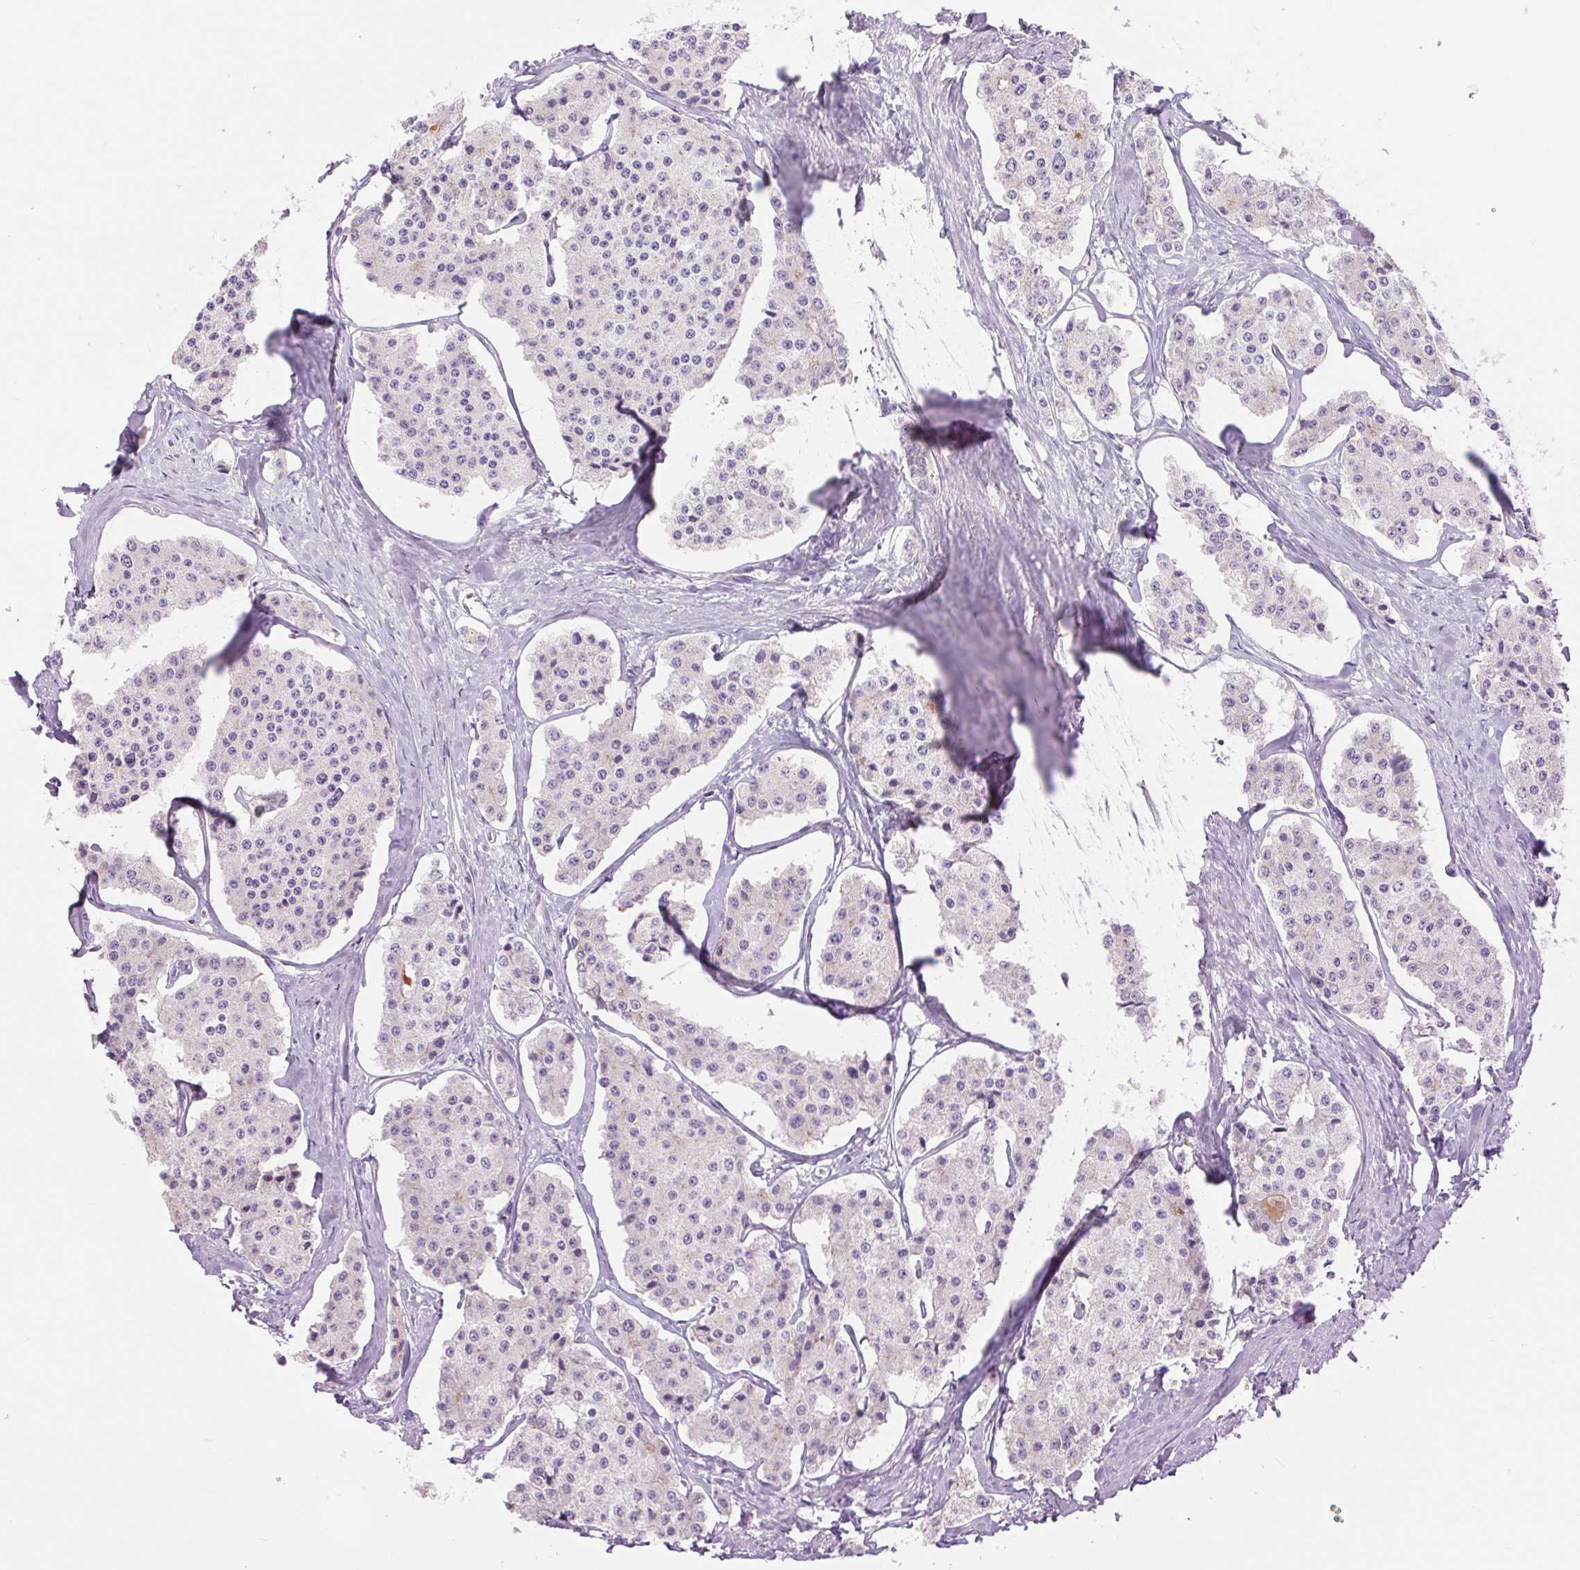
{"staining": {"intensity": "negative", "quantity": "none", "location": "none"}, "tissue": "carcinoid", "cell_type": "Tumor cells", "image_type": "cancer", "snomed": [{"axis": "morphology", "description": "Carcinoid, malignant, NOS"}, {"axis": "topography", "description": "Small intestine"}], "caption": "Immunohistochemical staining of human carcinoid reveals no significant expression in tumor cells.", "gene": "CTNNA3", "patient": {"sex": "female", "age": 65}}